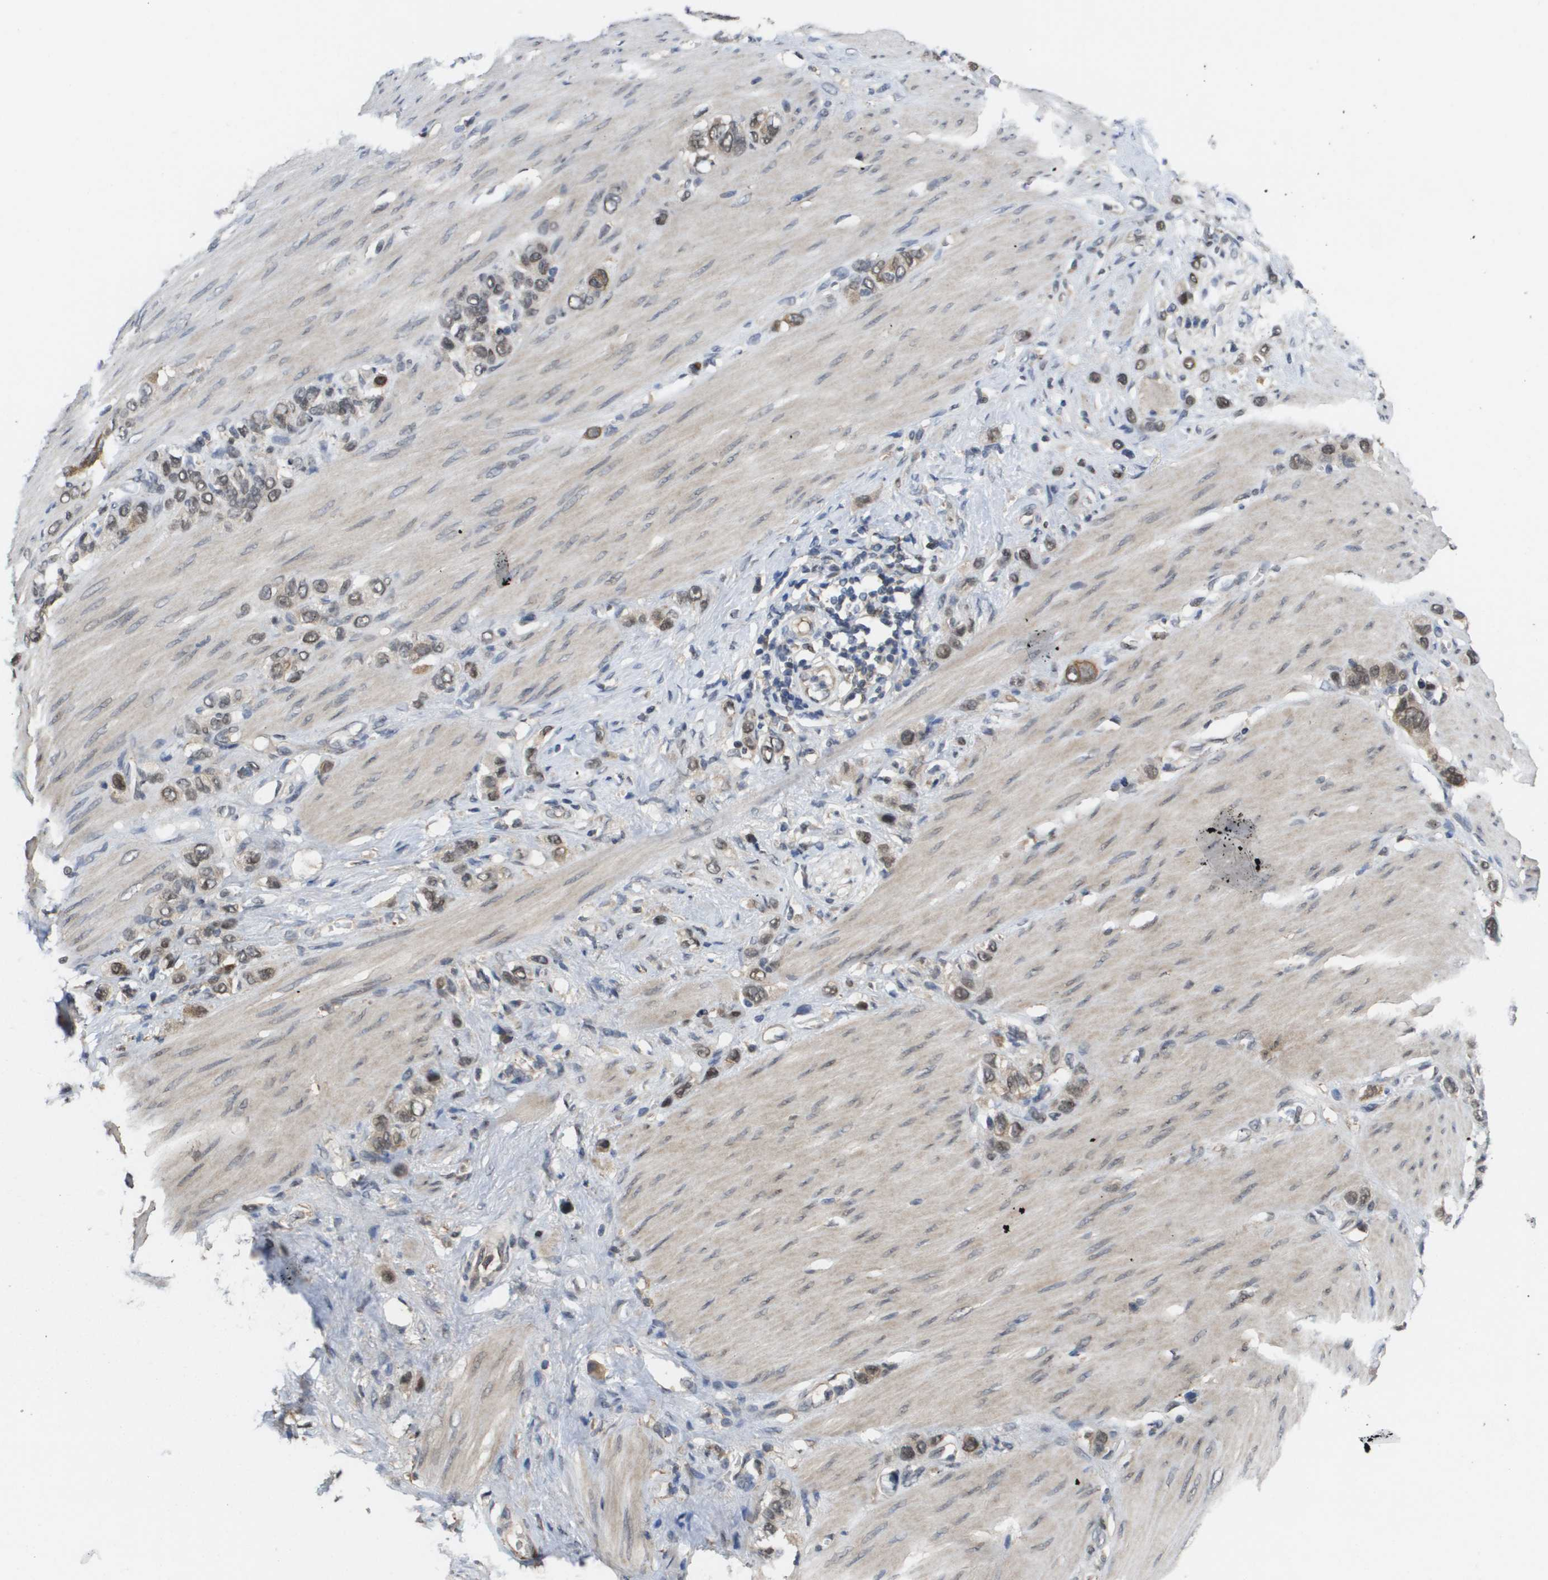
{"staining": {"intensity": "moderate", "quantity": "25%-75%", "location": "cytoplasmic/membranous,nuclear"}, "tissue": "stomach cancer", "cell_type": "Tumor cells", "image_type": "cancer", "snomed": [{"axis": "morphology", "description": "Adenocarcinoma, NOS"}, {"axis": "morphology", "description": "Adenocarcinoma, High grade"}, {"axis": "topography", "description": "Stomach, upper"}, {"axis": "topography", "description": "Stomach, lower"}], "caption": "High-power microscopy captured an immunohistochemistry image of stomach cancer, revealing moderate cytoplasmic/membranous and nuclear staining in approximately 25%-75% of tumor cells.", "gene": "AMBRA1", "patient": {"sex": "female", "age": 65}}